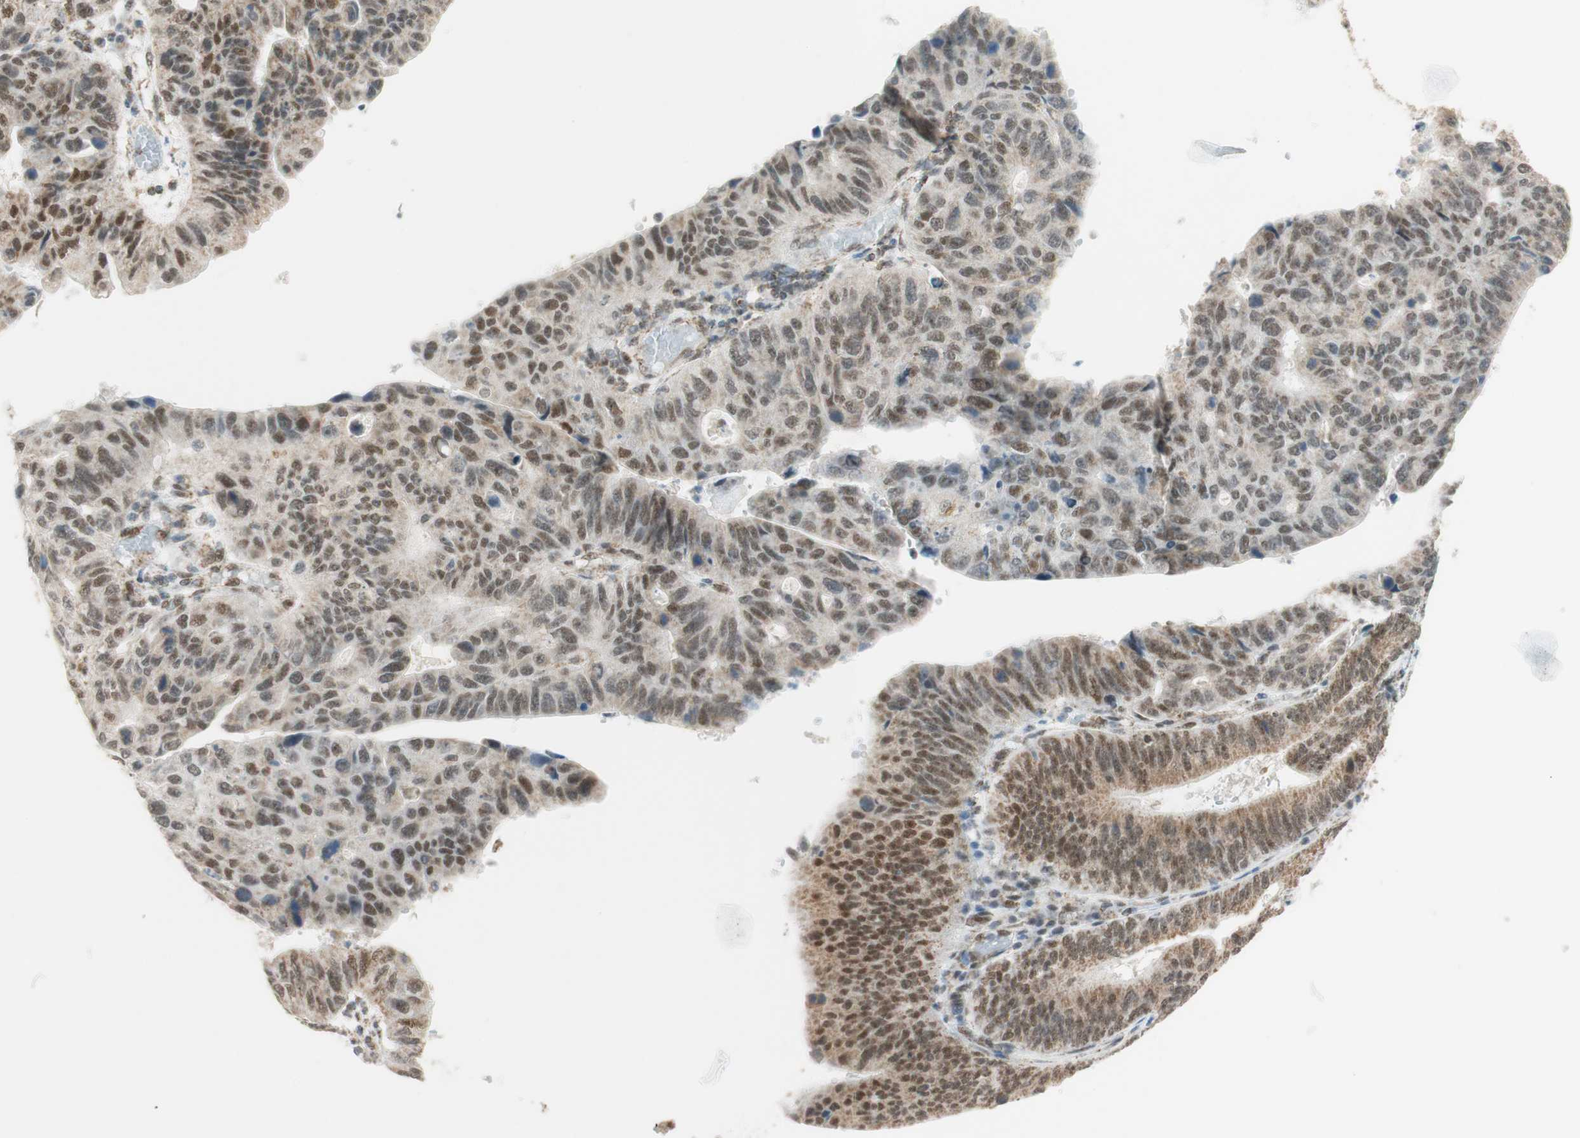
{"staining": {"intensity": "moderate", "quantity": ">75%", "location": "nuclear"}, "tissue": "stomach cancer", "cell_type": "Tumor cells", "image_type": "cancer", "snomed": [{"axis": "morphology", "description": "Adenocarcinoma, NOS"}, {"axis": "topography", "description": "Stomach"}], "caption": "A histopathology image of adenocarcinoma (stomach) stained for a protein reveals moderate nuclear brown staining in tumor cells. The staining was performed using DAB to visualize the protein expression in brown, while the nuclei were stained in blue with hematoxylin (Magnification: 20x).", "gene": "ZNF782", "patient": {"sex": "male", "age": 59}}